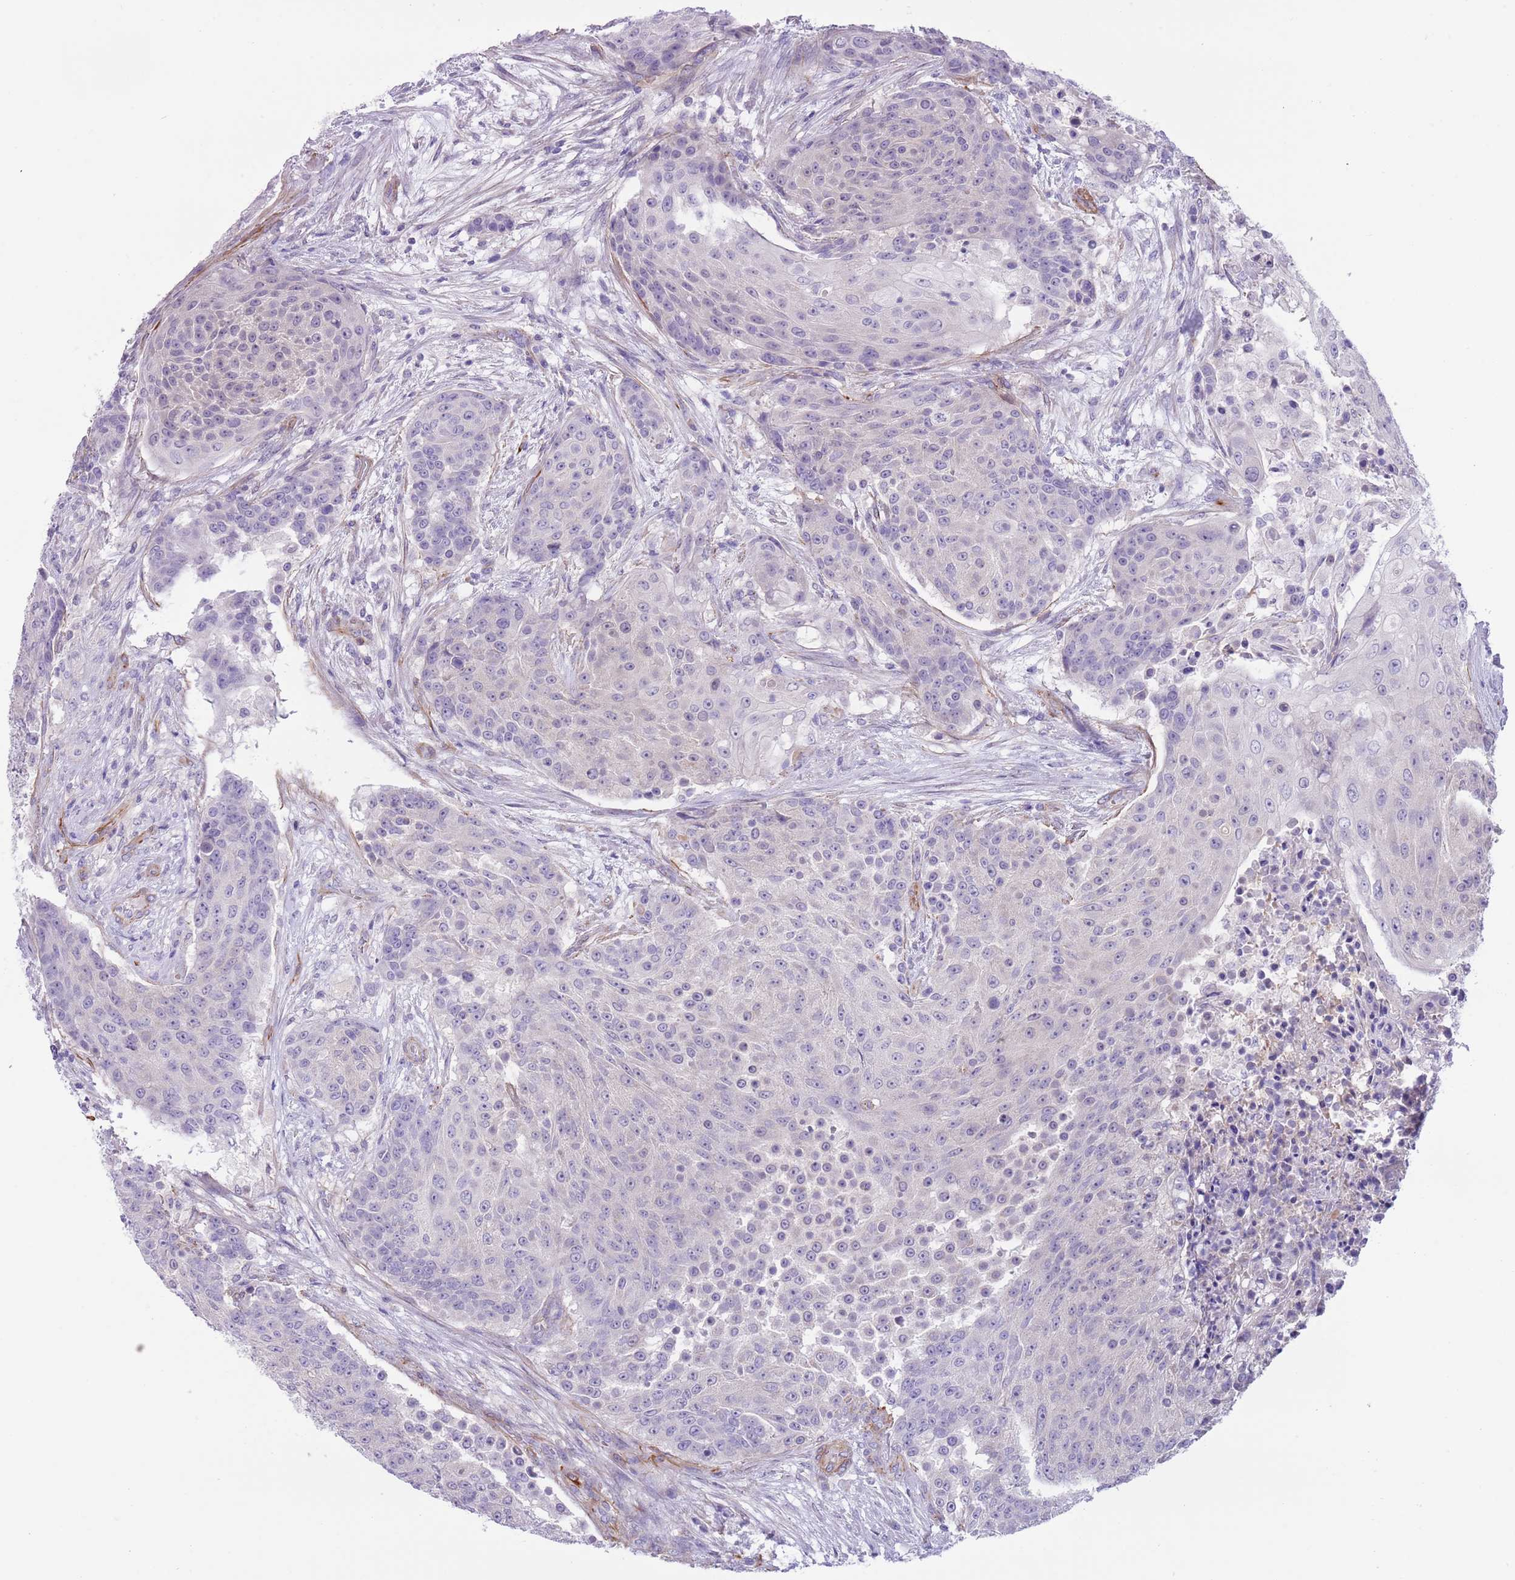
{"staining": {"intensity": "negative", "quantity": "none", "location": "none"}, "tissue": "urothelial cancer", "cell_type": "Tumor cells", "image_type": "cancer", "snomed": [{"axis": "morphology", "description": "Urothelial carcinoma, High grade"}, {"axis": "topography", "description": "Urinary bladder"}], "caption": "This is an immunohistochemistry micrograph of human urothelial cancer. There is no staining in tumor cells.", "gene": "TSGA13", "patient": {"sex": "female", "age": 63}}